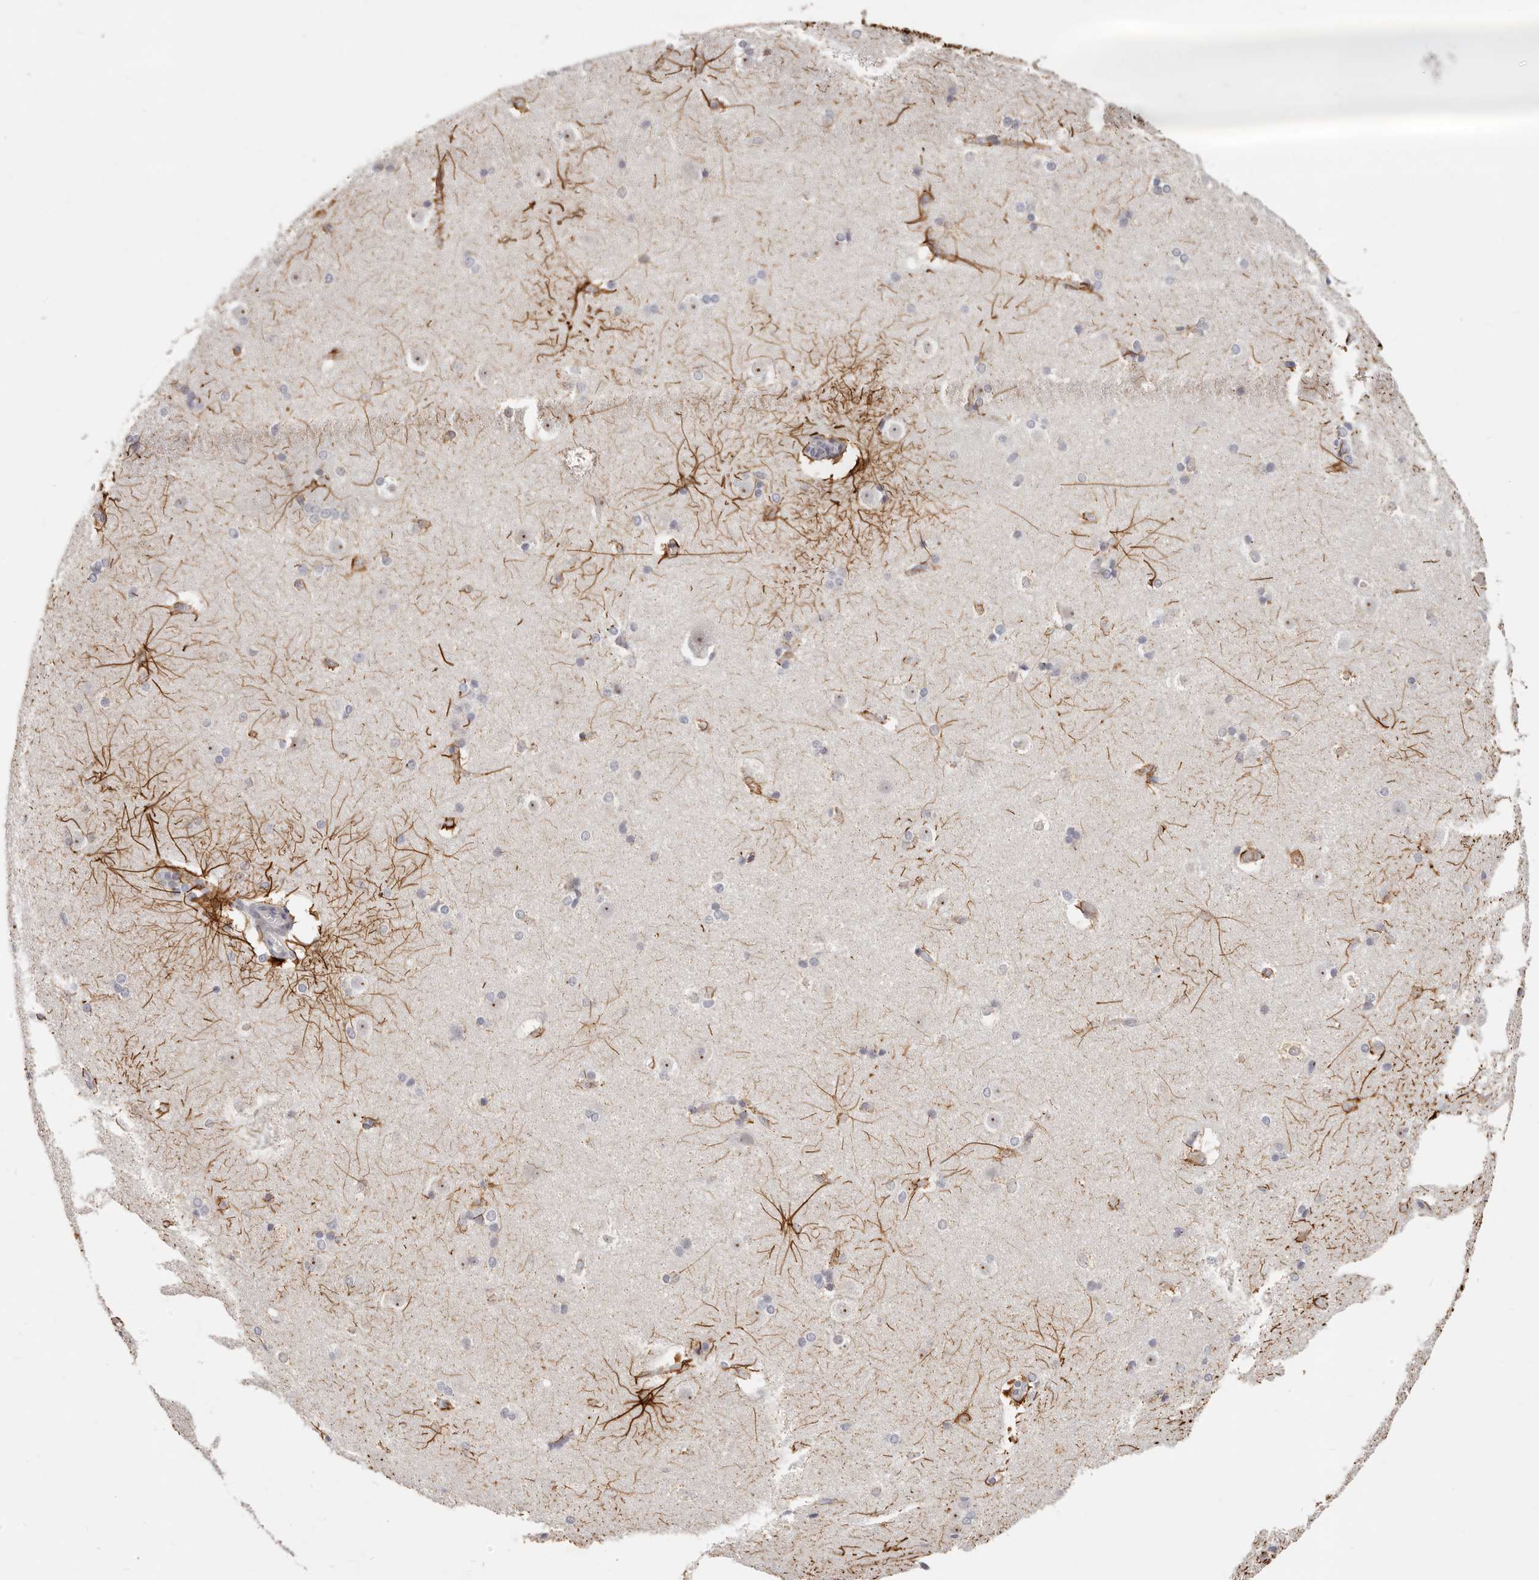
{"staining": {"intensity": "strong", "quantity": "<25%", "location": "cytoplasmic/membranous"}, "tissue": "caudate", "cell_type": "Glial cells", "image_type": "normal", "snomed": [{"axis": "morphology", "description": "Normal tissue, NOS"}, {"axis": "topography", "description": "Lateral ventricle wall"}], "caption": "Immunohistochemical staining of unremarkable caudate reveals <25% levels of strong cytoplasmic/membranous protein positivity in approximately <25% of glial cells.", "gene": "ASCL1", "patient": {"sex": "female", "age": 19}}